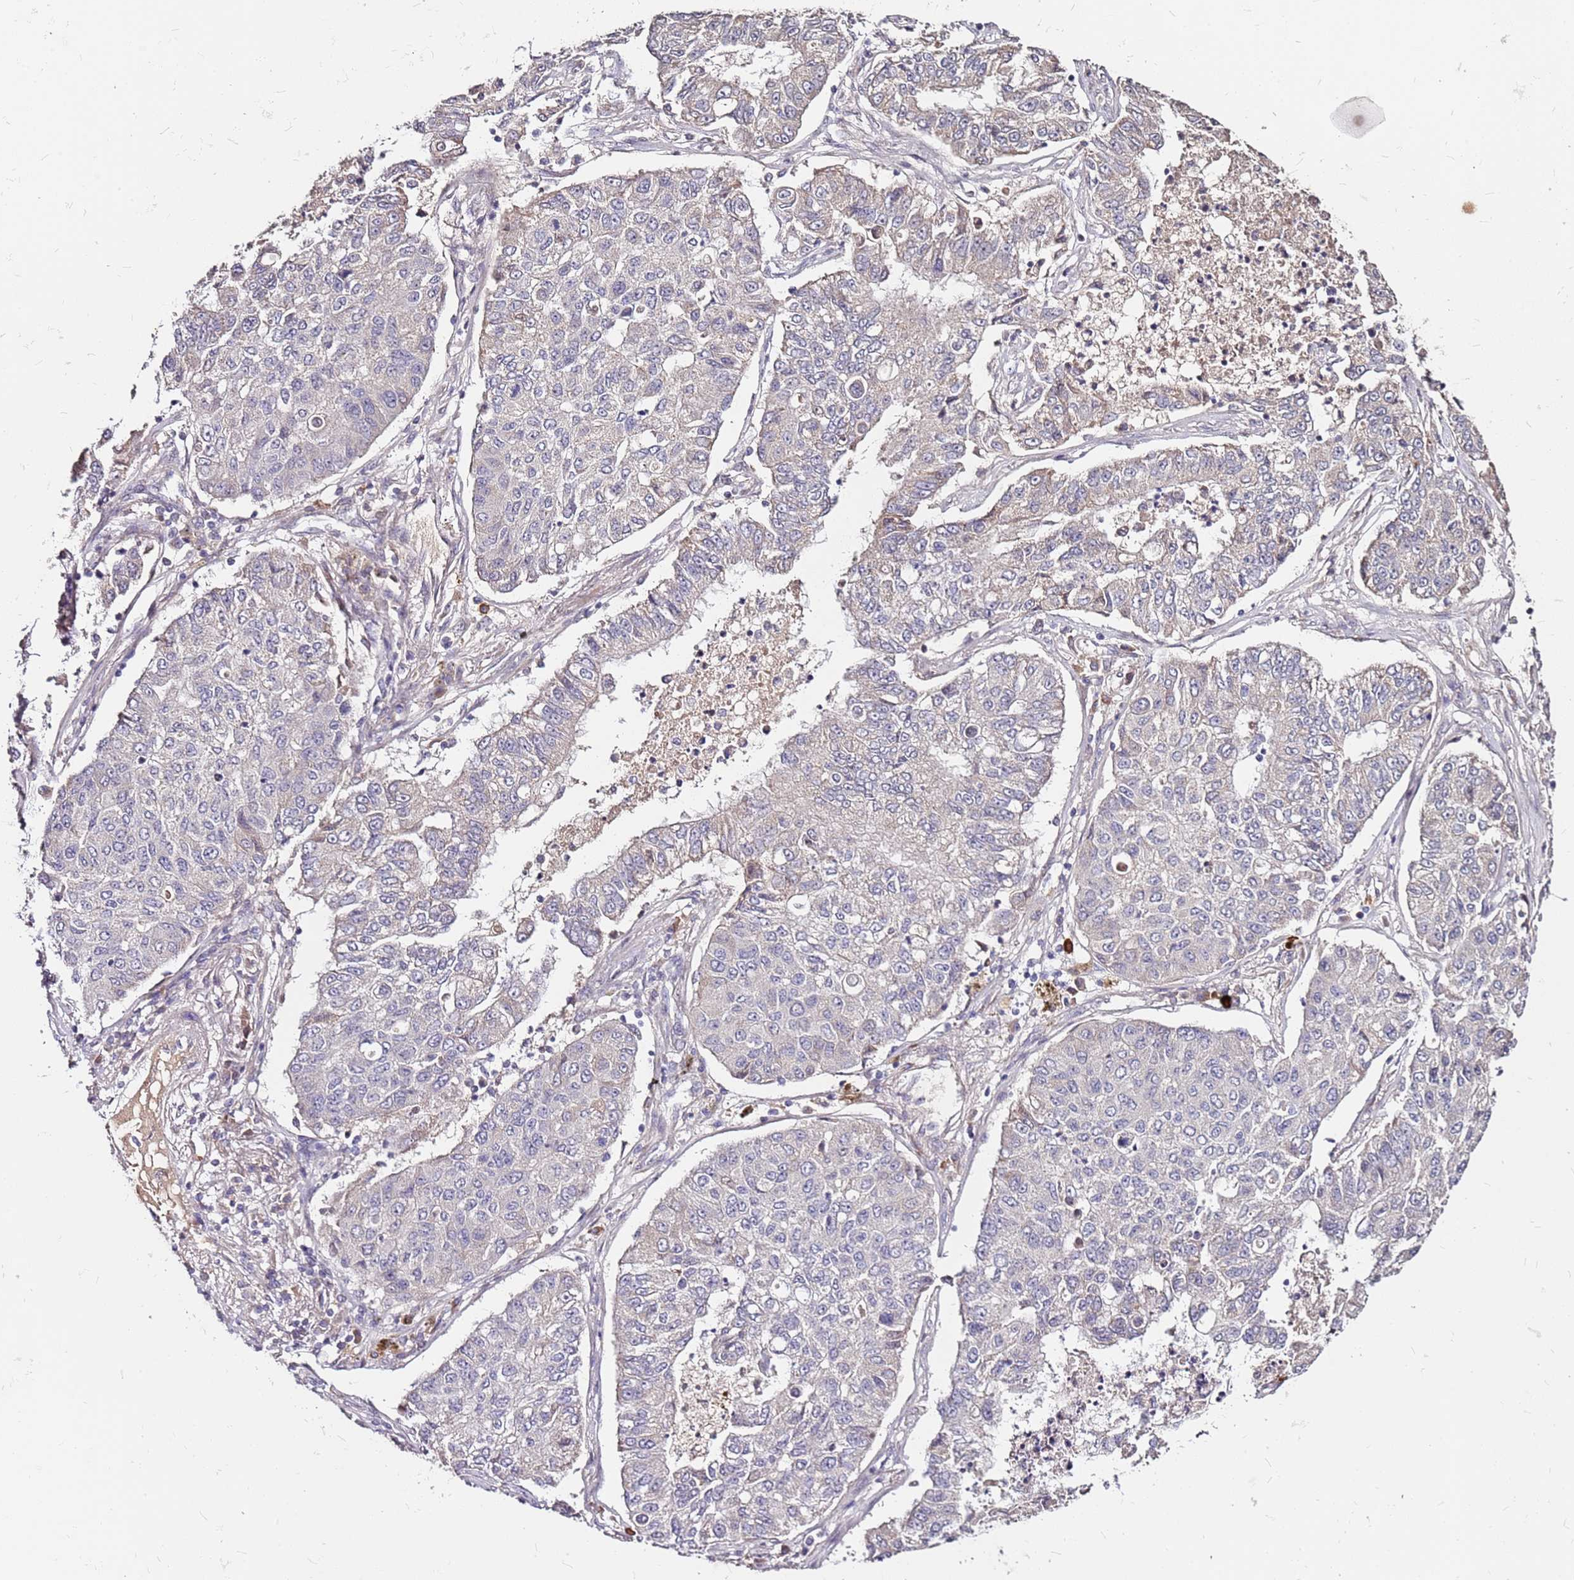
{"staining": {"intensity": "negative", "quantity": "none", "location": "none"}, "tissue": "lung cancer", "cell_type": "Tumor cells", "image_type": "cancer", "snomed": [{"axis": "morphology", "description": "Squamous cell carcinoma, NOS"}, {"axis": "topography", "description": "Lung"}], "caption": "Tumor cells show no significant staining in lung cancer (squamous cell carcinoma).", "gene": "DCDC2C", "patient": {"sex": "male", "age": 74}}